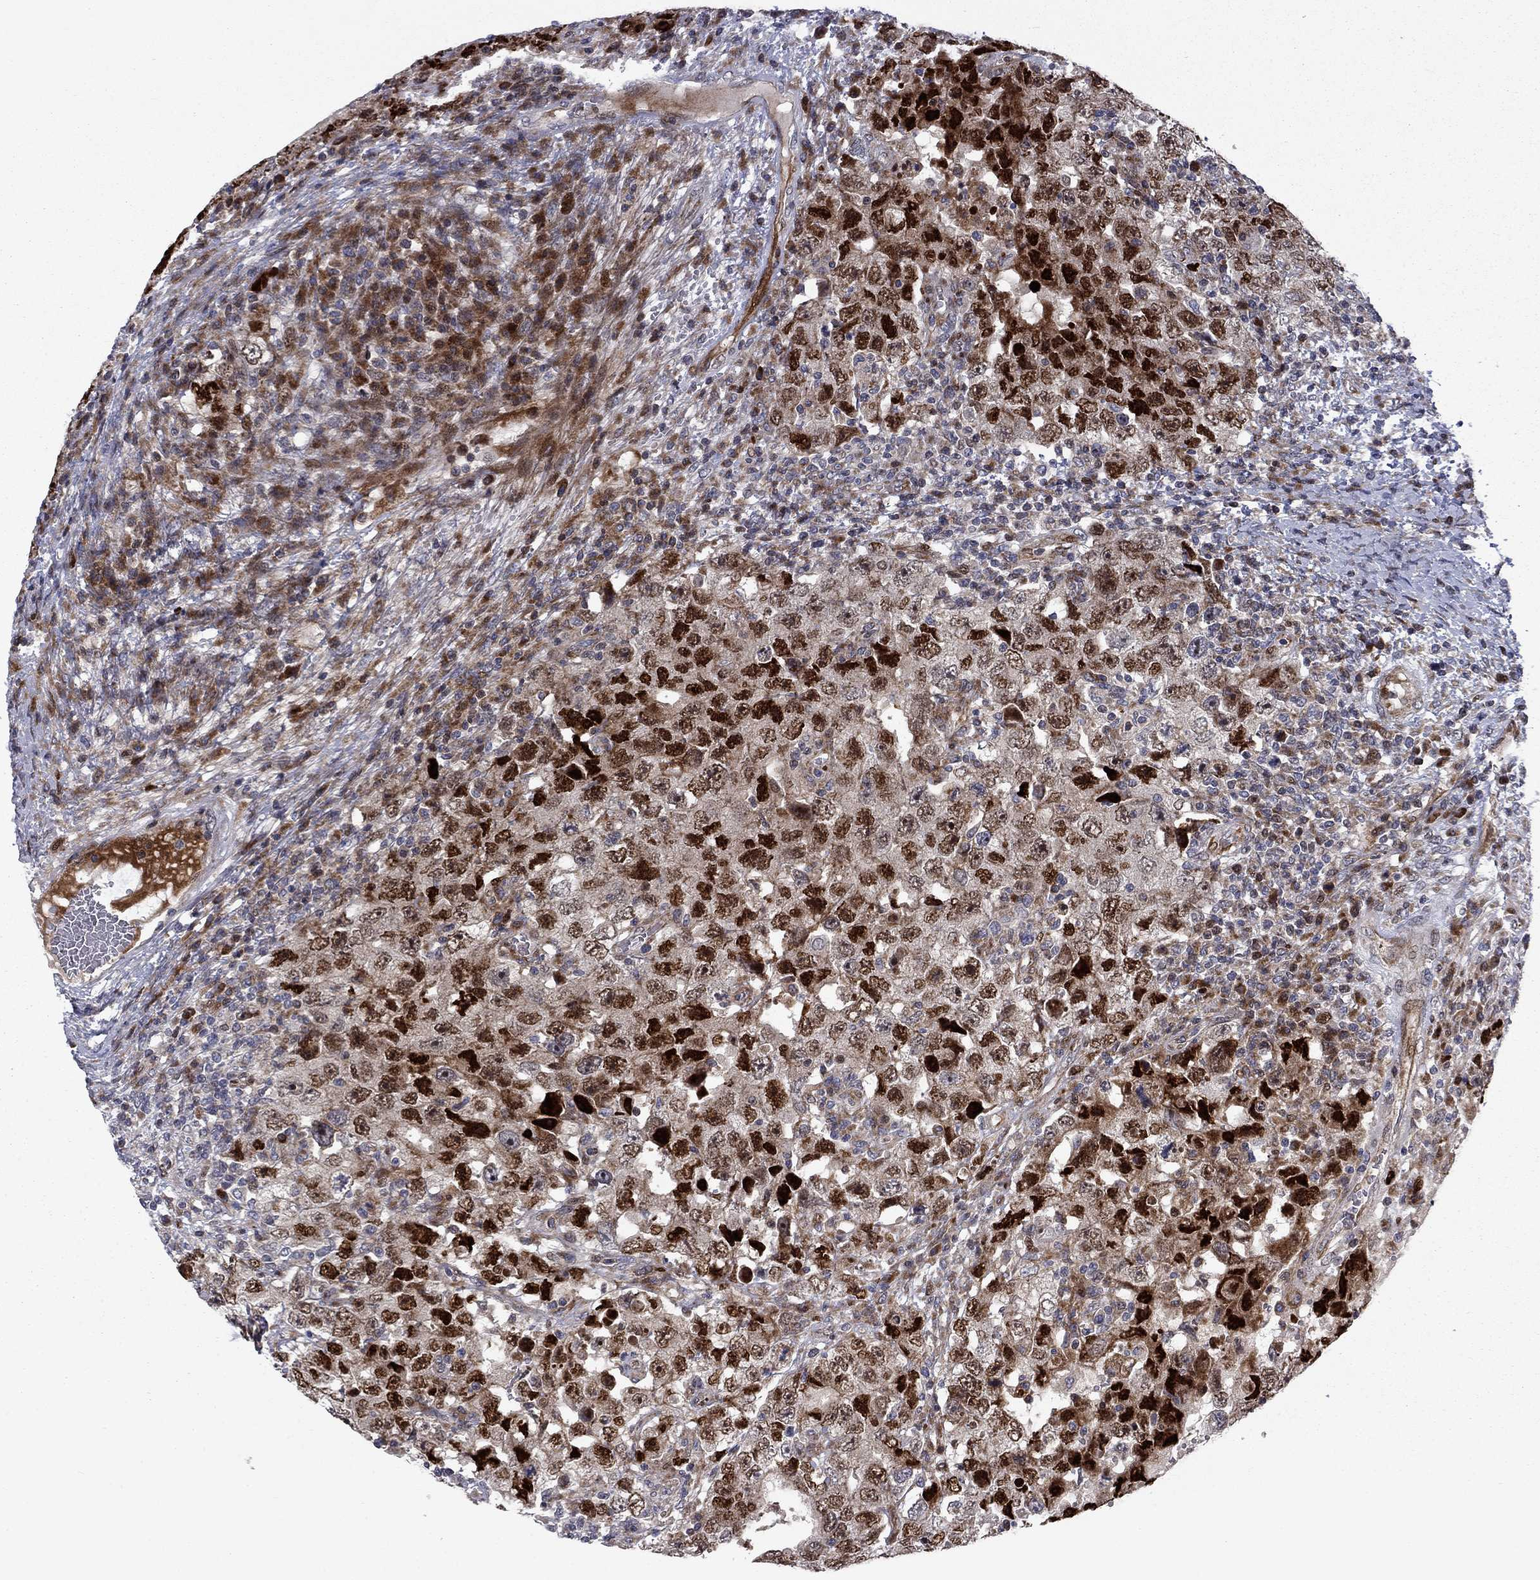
{"staining": {"intensity": "strong", "quantity": "25%-75%", "location": "nuclear"}, "tissue": "testis cancer", "cell_type": "Tumor cells", "image_type": "cancer", "snomed": [{"axis": "morphology", "description": "Carcinoma, Embryonal, NOS"}, {"axis": "topography", "description": "Testis"}], "caption": "Protein staining demonstrates strong nuclear staining in approximately 25%-75% of tumor cells in embryonal carcinoma (testis). (Stains: DAB in brown, nuclei in blue, Microscopy: brightfield microscopy at high magnification).", "gene": "MIOS", "patient": {"sex": "male", "age": 26}}